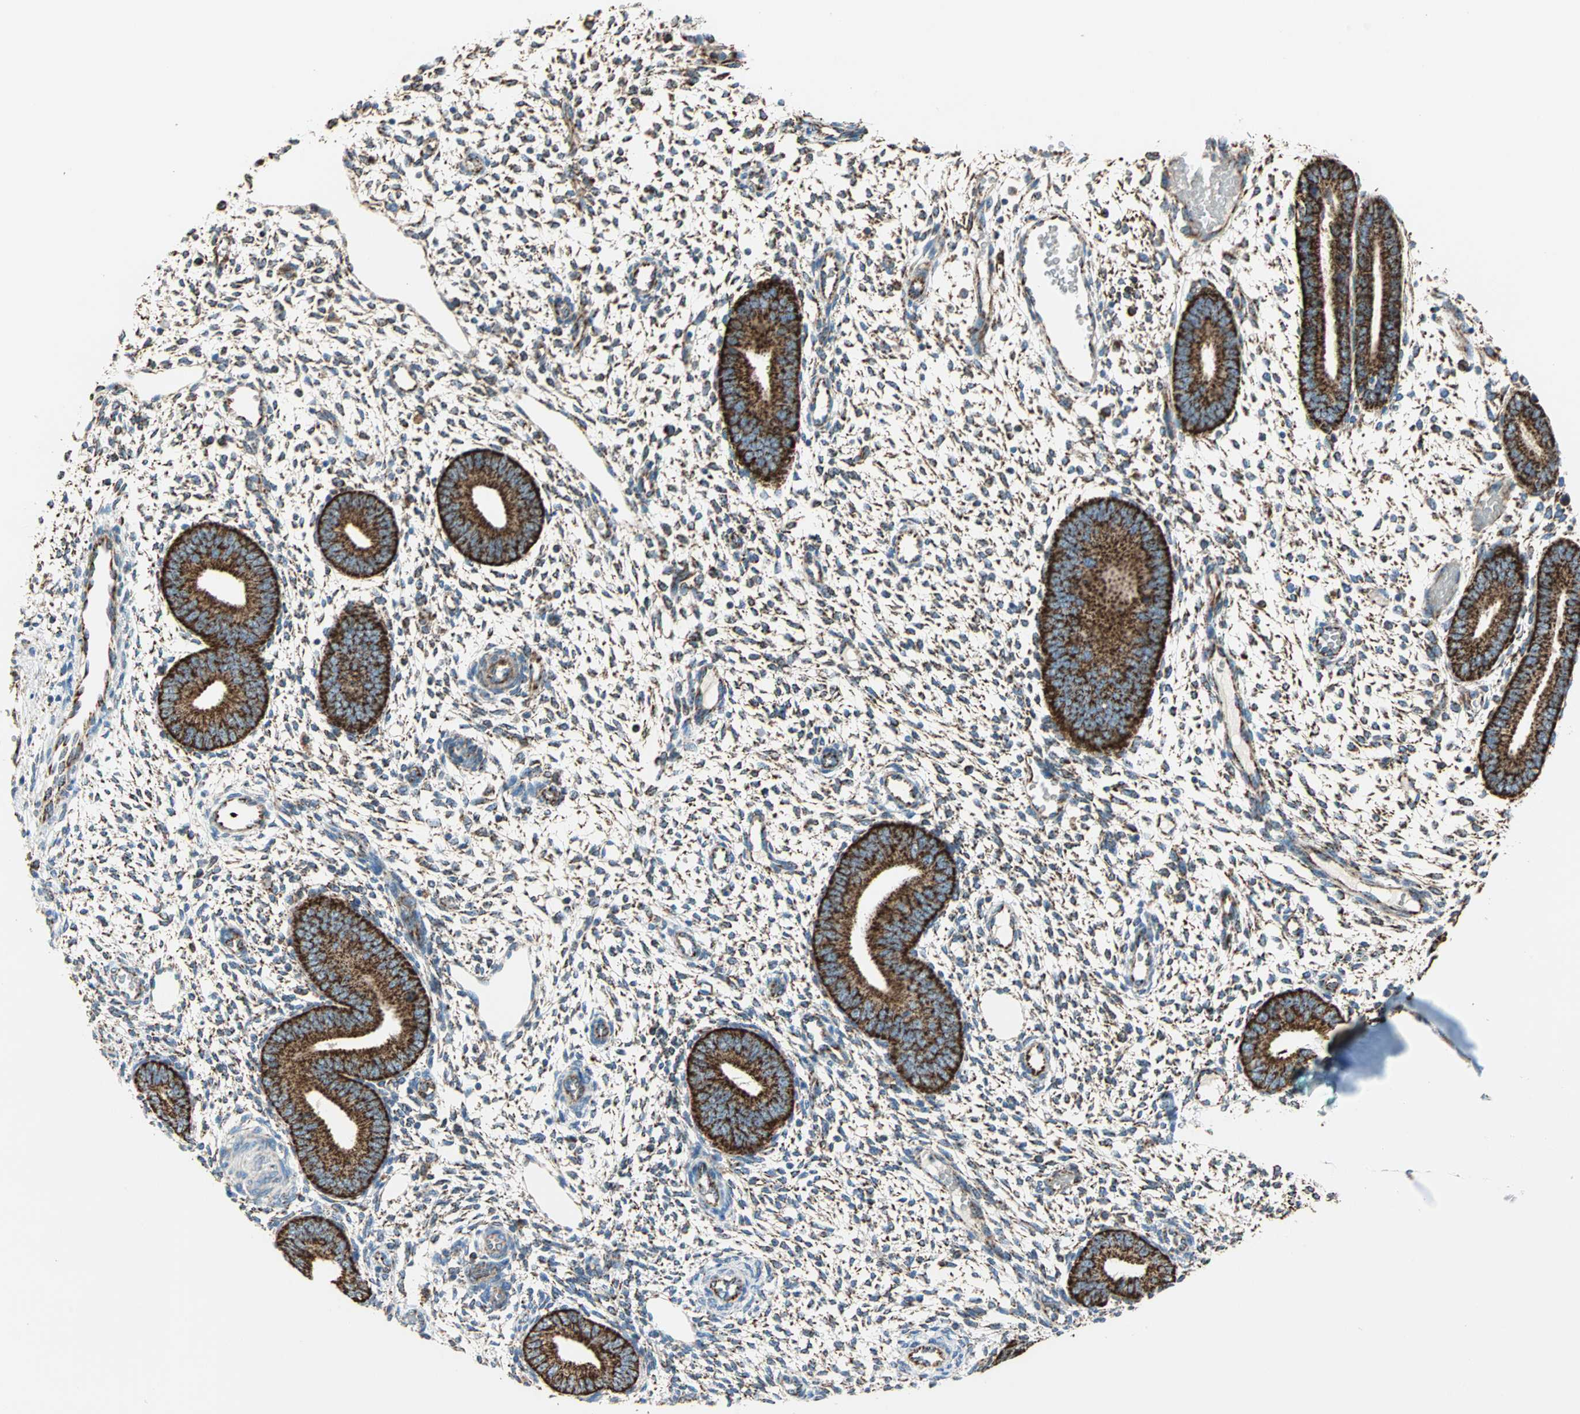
{"staining": {"intensity": "strong", "quantity": "25%-75%", "location": "cytoplasmic/membranous"}, "tissue": "endometrium", "cell_type": "Cells in endometrial stroma", "image_type": "normal", "snomed": [{"axis": "morphology", "description": "Normal tissue, NOS"}, {"axis": "topography", "description": "Endometrium"}], "caption": "The histopathology image displays a brown stain indicating the presence of a protein in the cytoplasmic/membranous of cells in endometrial stroma in endometrium. (DAB IHC with brightfield microscopy, high magnification).", "gene": "TST", "patient": {"sex": "female", "age": 42}}